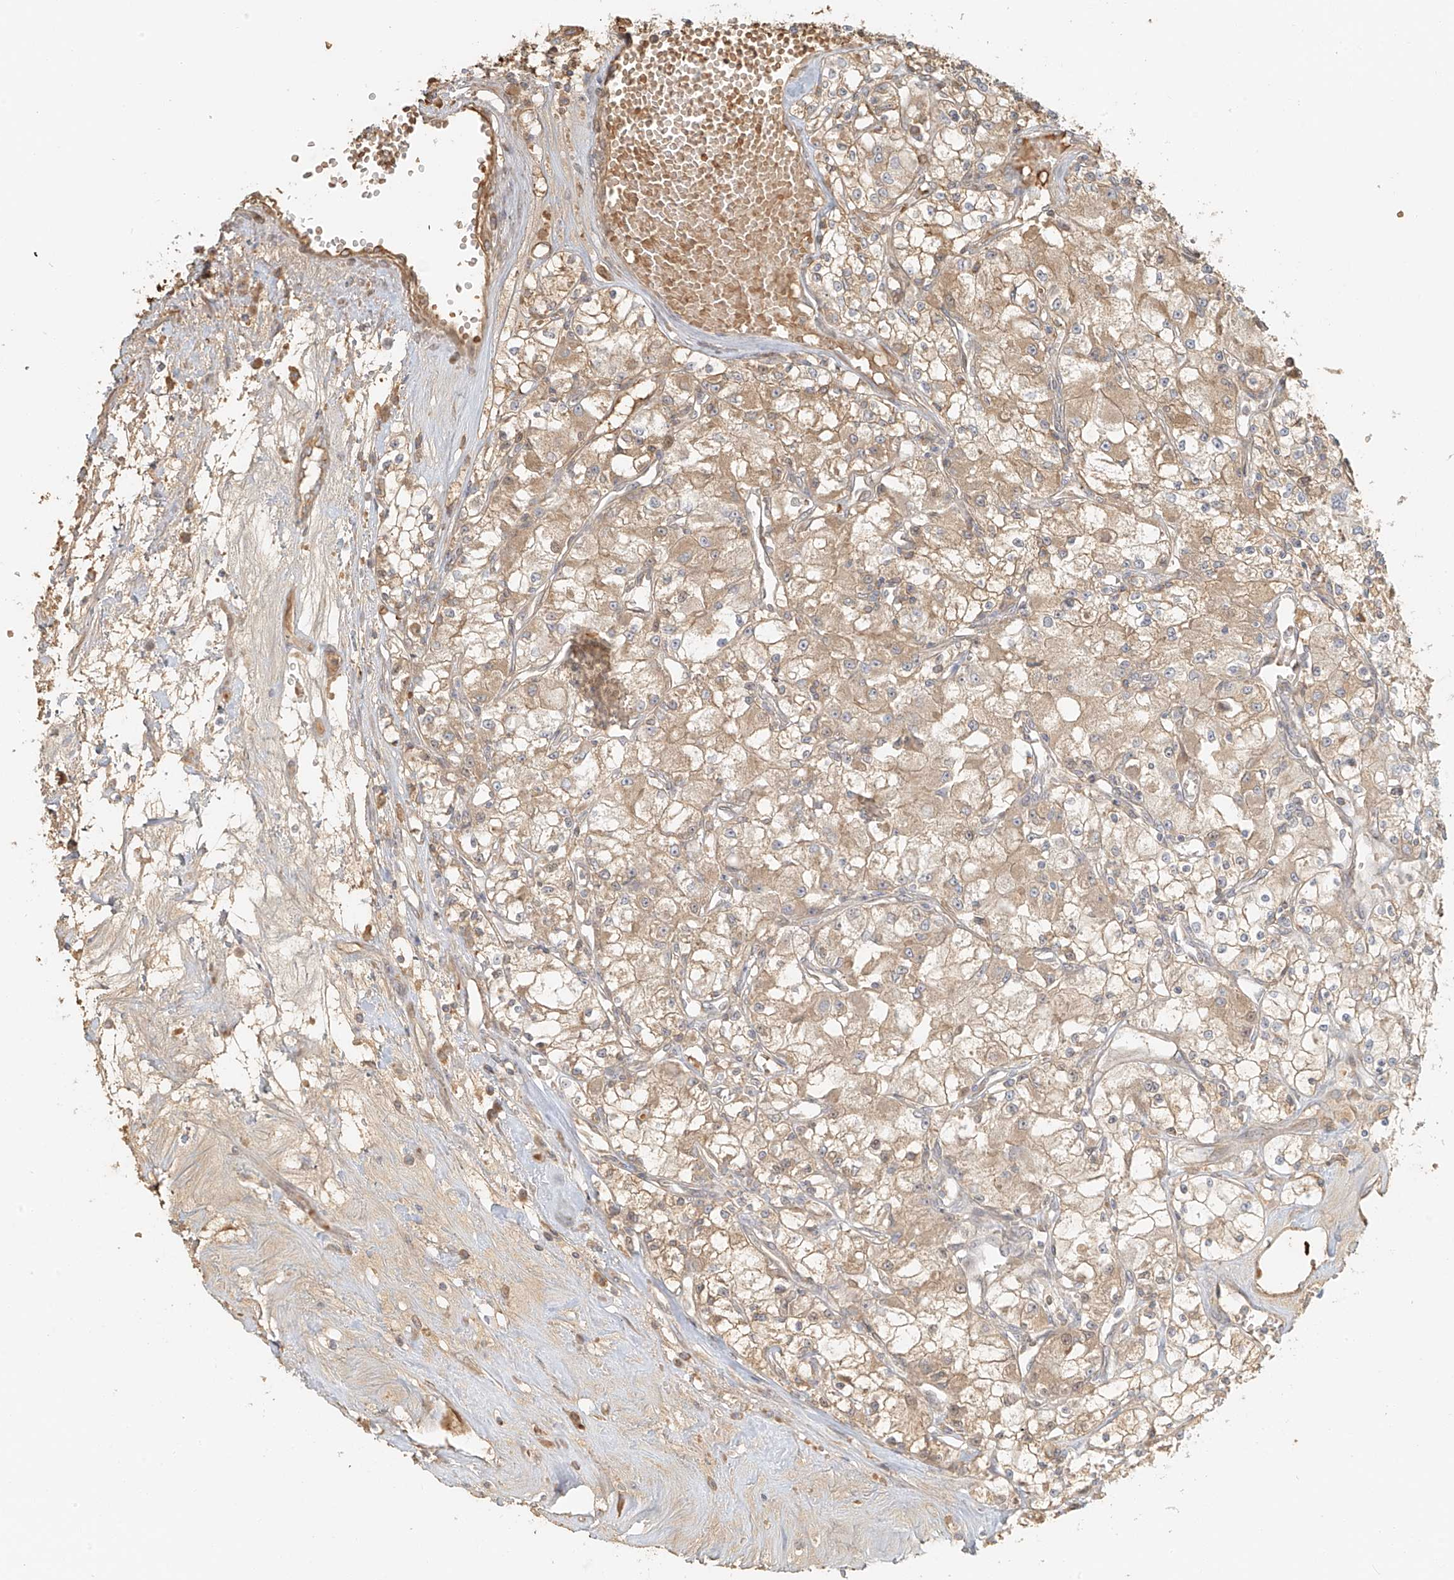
{"staining": {"intensity": "weak", "quantity": ">75%", "location": "cytoplasmic/membranous"}, "tissue": "renal cancer", "cell_type": "Tumor cells", "image_type": "cancer", "snomed": [{"axis": "morphology", "description": "Adenocarcinoma, NOS"}, {"axis": "topography", "description": "Kidney"}], "caption": "Tumor cells show low levels of weak cytoplasmic/membranous positivity in about >75% of cells in human renal cancer (adenocarcinoma). (brown staining indicates protein expression, while blue staining denotes nuclei).", "gene": "UPK1B", "patient": {"sex": "female", "age": 59}}